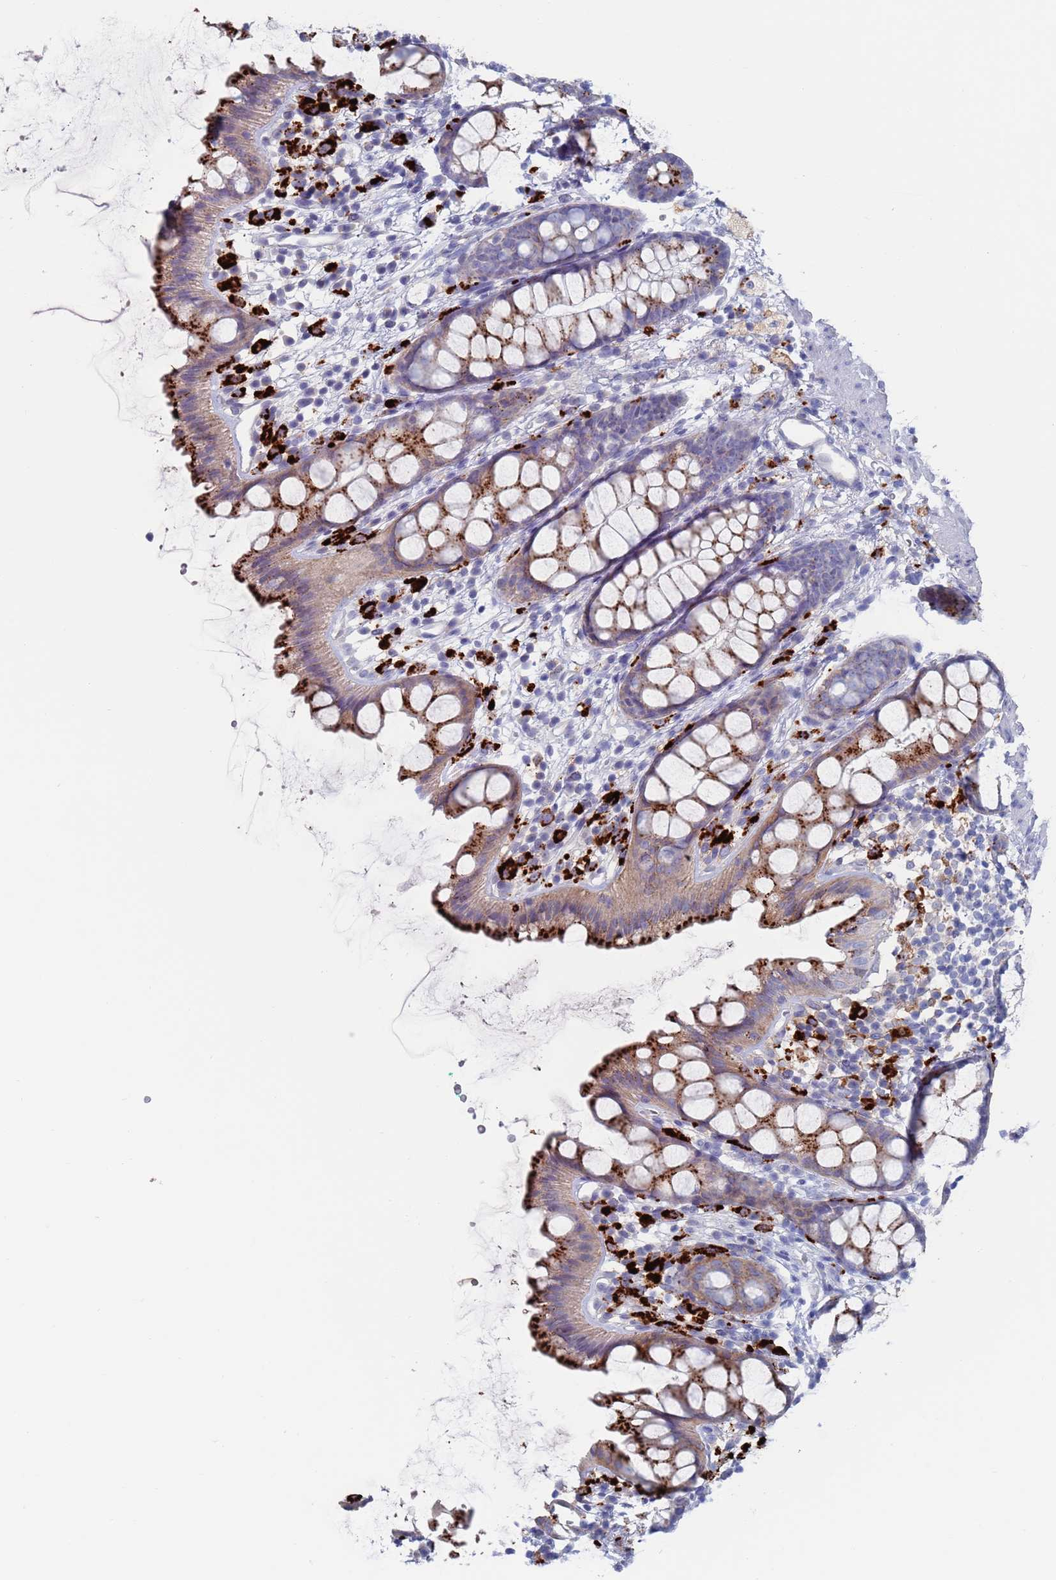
{"staining": {"intensity": "strong", "quantity": "<25%", "location": "cytoplasmic/membranous"}, "tissue": "rectum", "cell_type": "Glandular cells", "image_type": "normal", "snomed": [{"axis": "morphology", "description": "Normal tissue, NOS"}, {"axis": "topography", "description": "Rectum"}], "caption": "Unremarkable rectum reveals strong cytoplasmic/membranous staining in approximately <25% of glandular cells (DAB IHC with brightfield microscopy, high magnification)..", "gene": "FUCA1", "patient": {"sex": "female", "age": 65}}